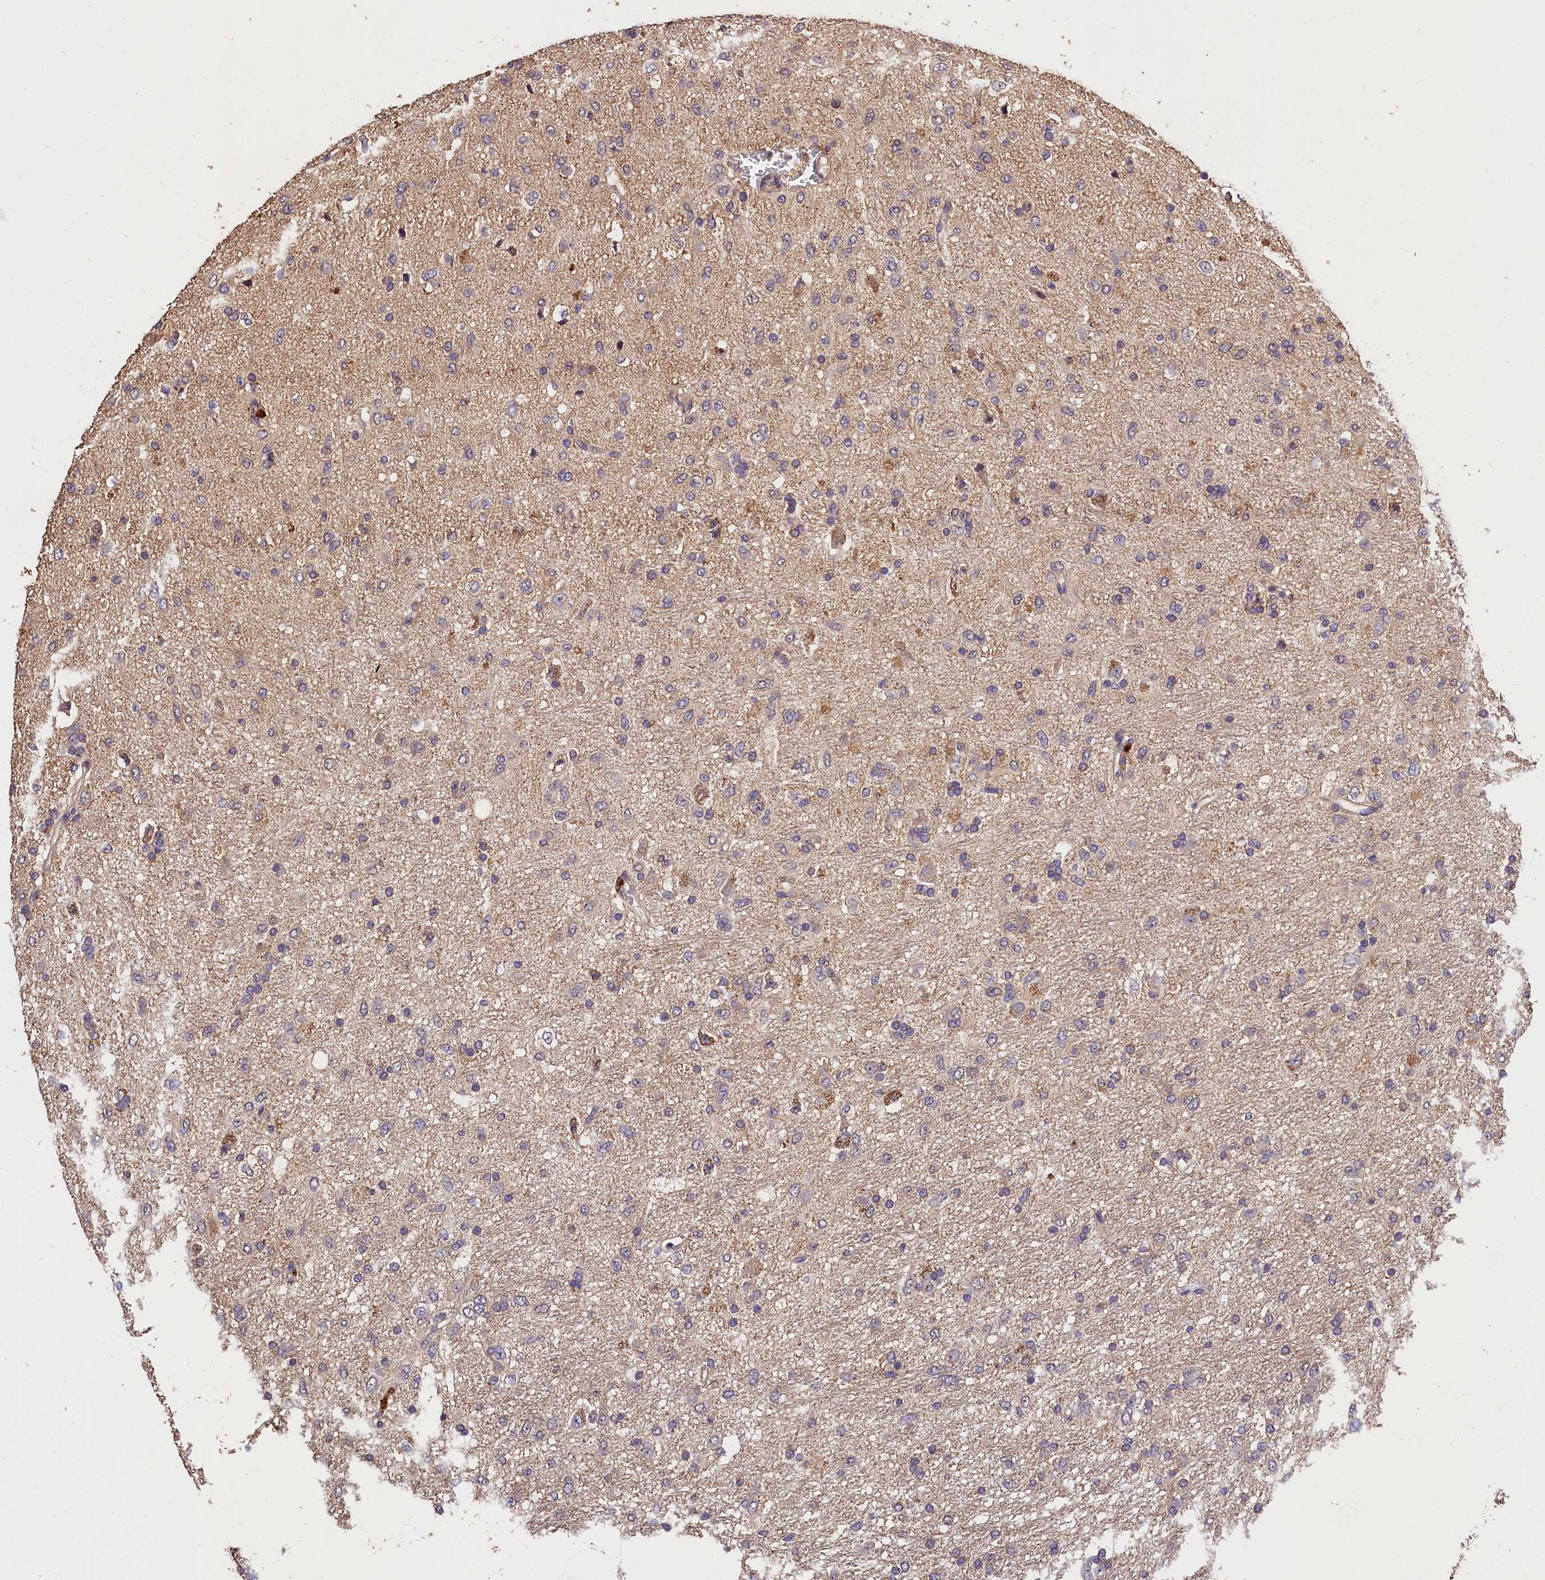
{"staining": {"intensity": "negative", "quantity": "none", "location": "none"}, "tissue": "glioma", "cell_type": "Tumor cells", "image_type": "cancer", "snomed": [{"axis": "morphology", "description": "Glioma, malignant, Low grade"}, {"axis": "topography", "description": "Brain"}], "caption": "This is an immunohistochemistry image of human glioma. There is no staining in tumor cells.", "gene": "OAS3", "patient": {"sex": "male", "age": 77}}